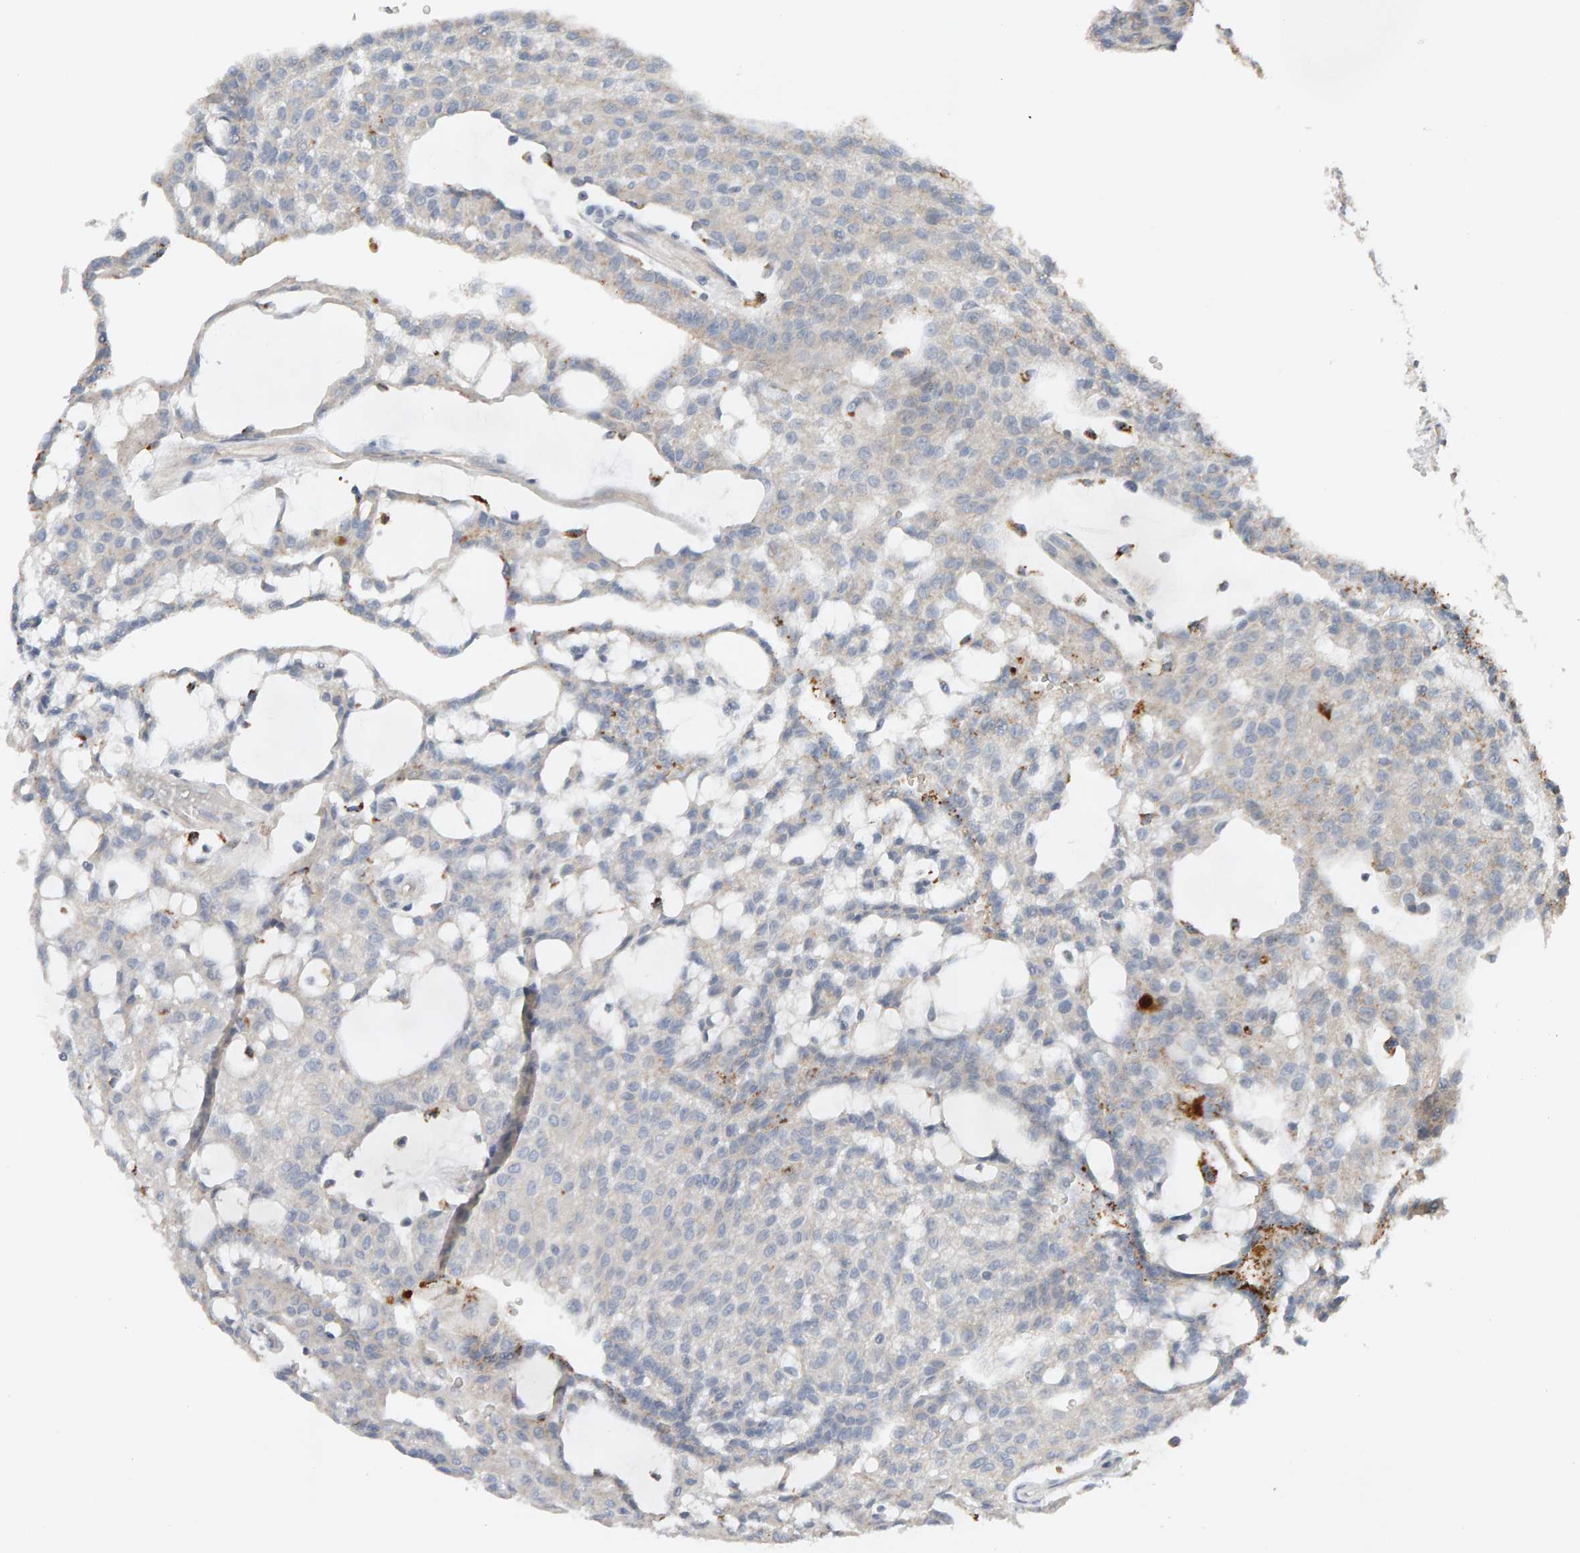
{"staining": {"intensity": "negative", "quantity": "none", "location": "none"}, "tissue": "renal cancer", "cell_type": "Tumor cells", "image_type": "cancer", "snomed": [{"axis": "morphology", "description": "Adenocarcinoma, NOS"}, {"axis": "topography", "description": "Kidney"}], "caption": "DAB immunohistochemical staining of renal cancer (adenocarcinoma) shows no significant expression in tumor cells.", "gene": "IPPK", "patient": {"sex": "male", "age": 63}}